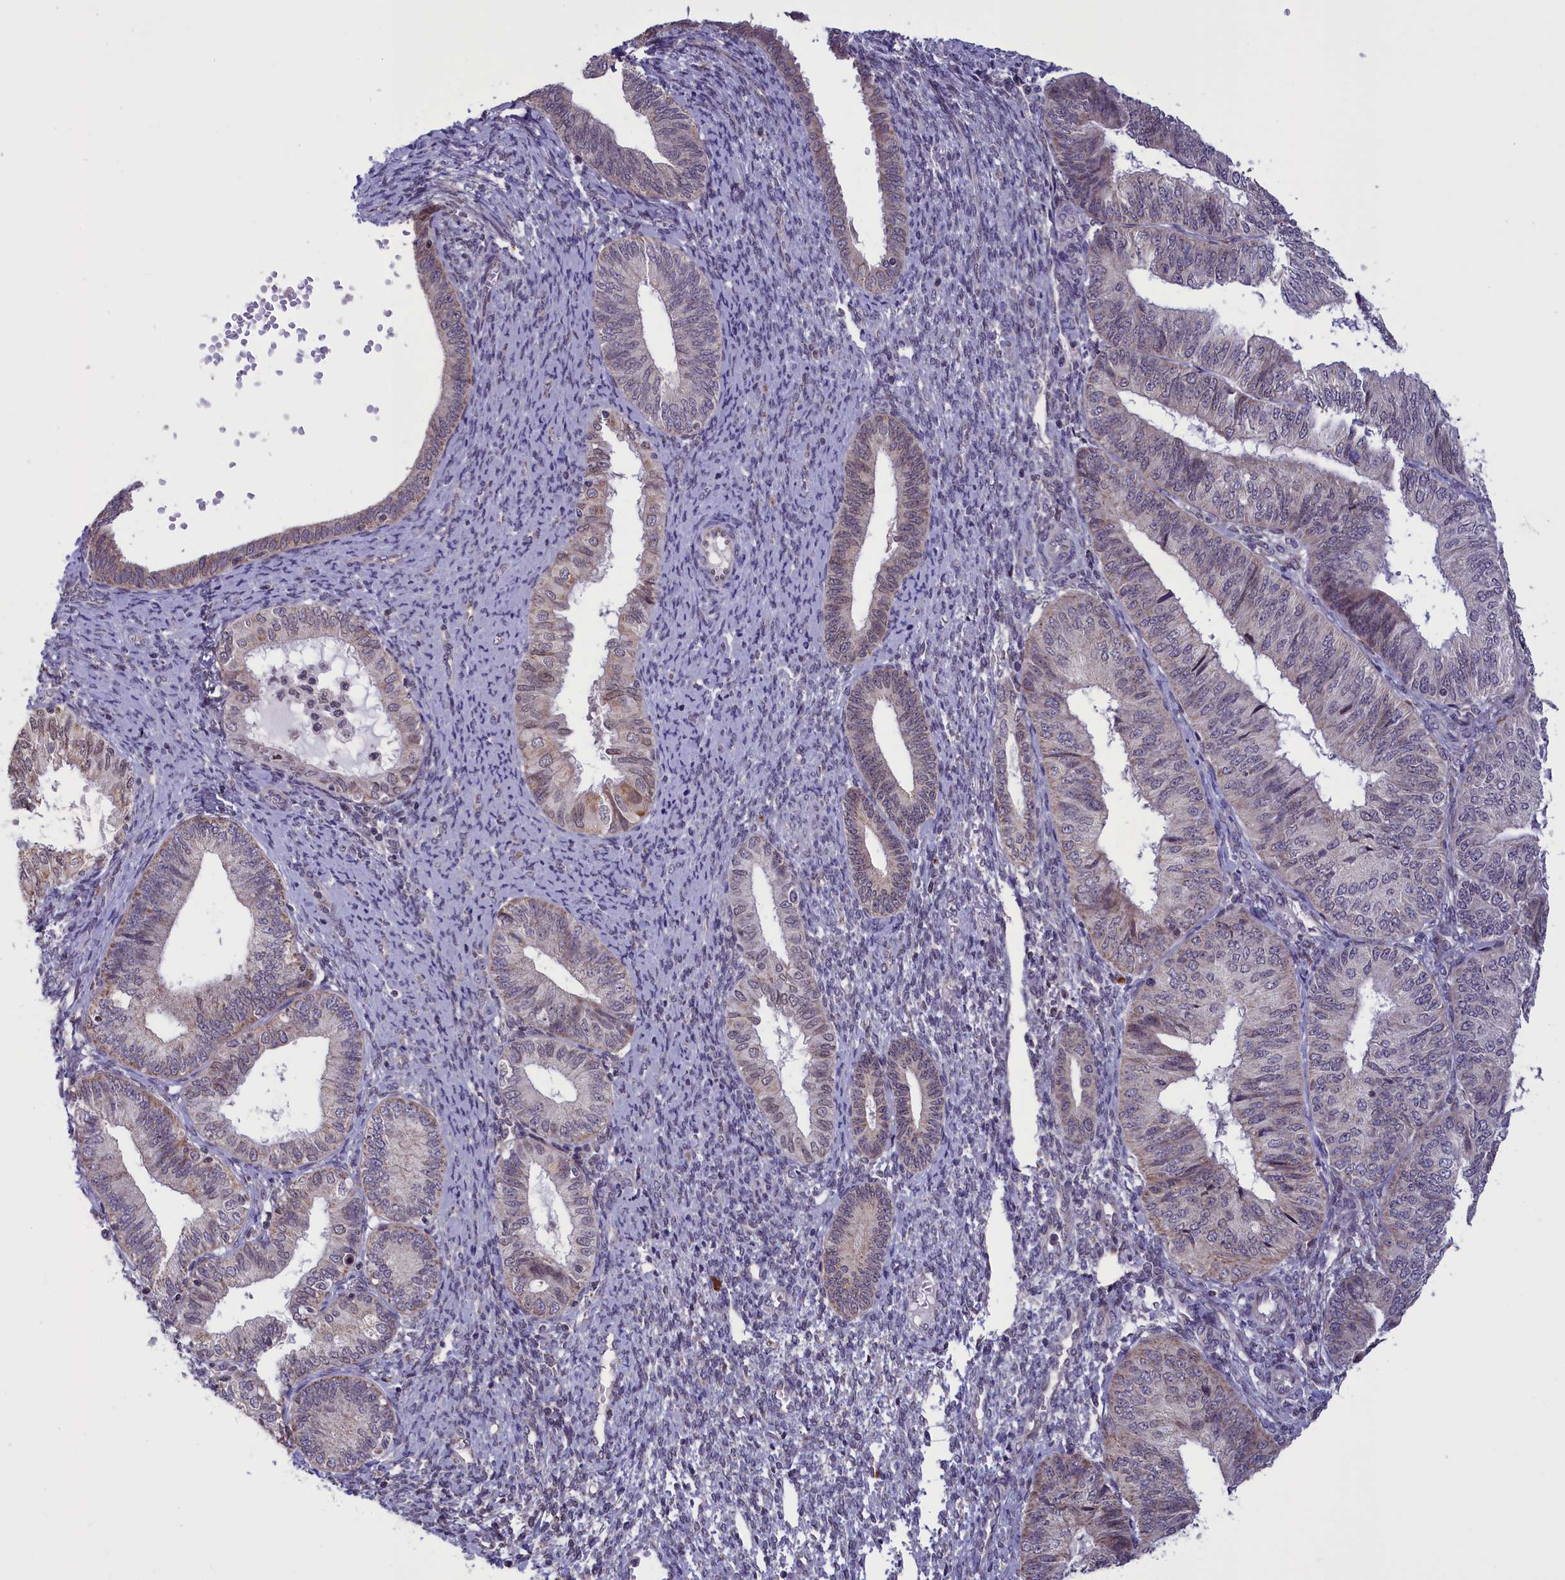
{"staining": {"intensity": "weak", "quantity": "25%-75%", "location": "cytoplasmic/membranous,nuclear"}, "tissue": "endometrial cancer", "cell_type": "Tumor cells", "image_type": "cancer", "snomed": [{"axis": "morphology", "description": "Adenocarcinoma, NOS"}, {"axis": "topography", "description": "Endometrium"}], "caption": "This is an image of IHC staining of endometrial cancer (adenocarcinoma), which shows weak staining in the cytoplasmic/membranous and nuclear of tumor cells.", "gene": "PARS2", "patient": {"sex": "female", "age": 58}}